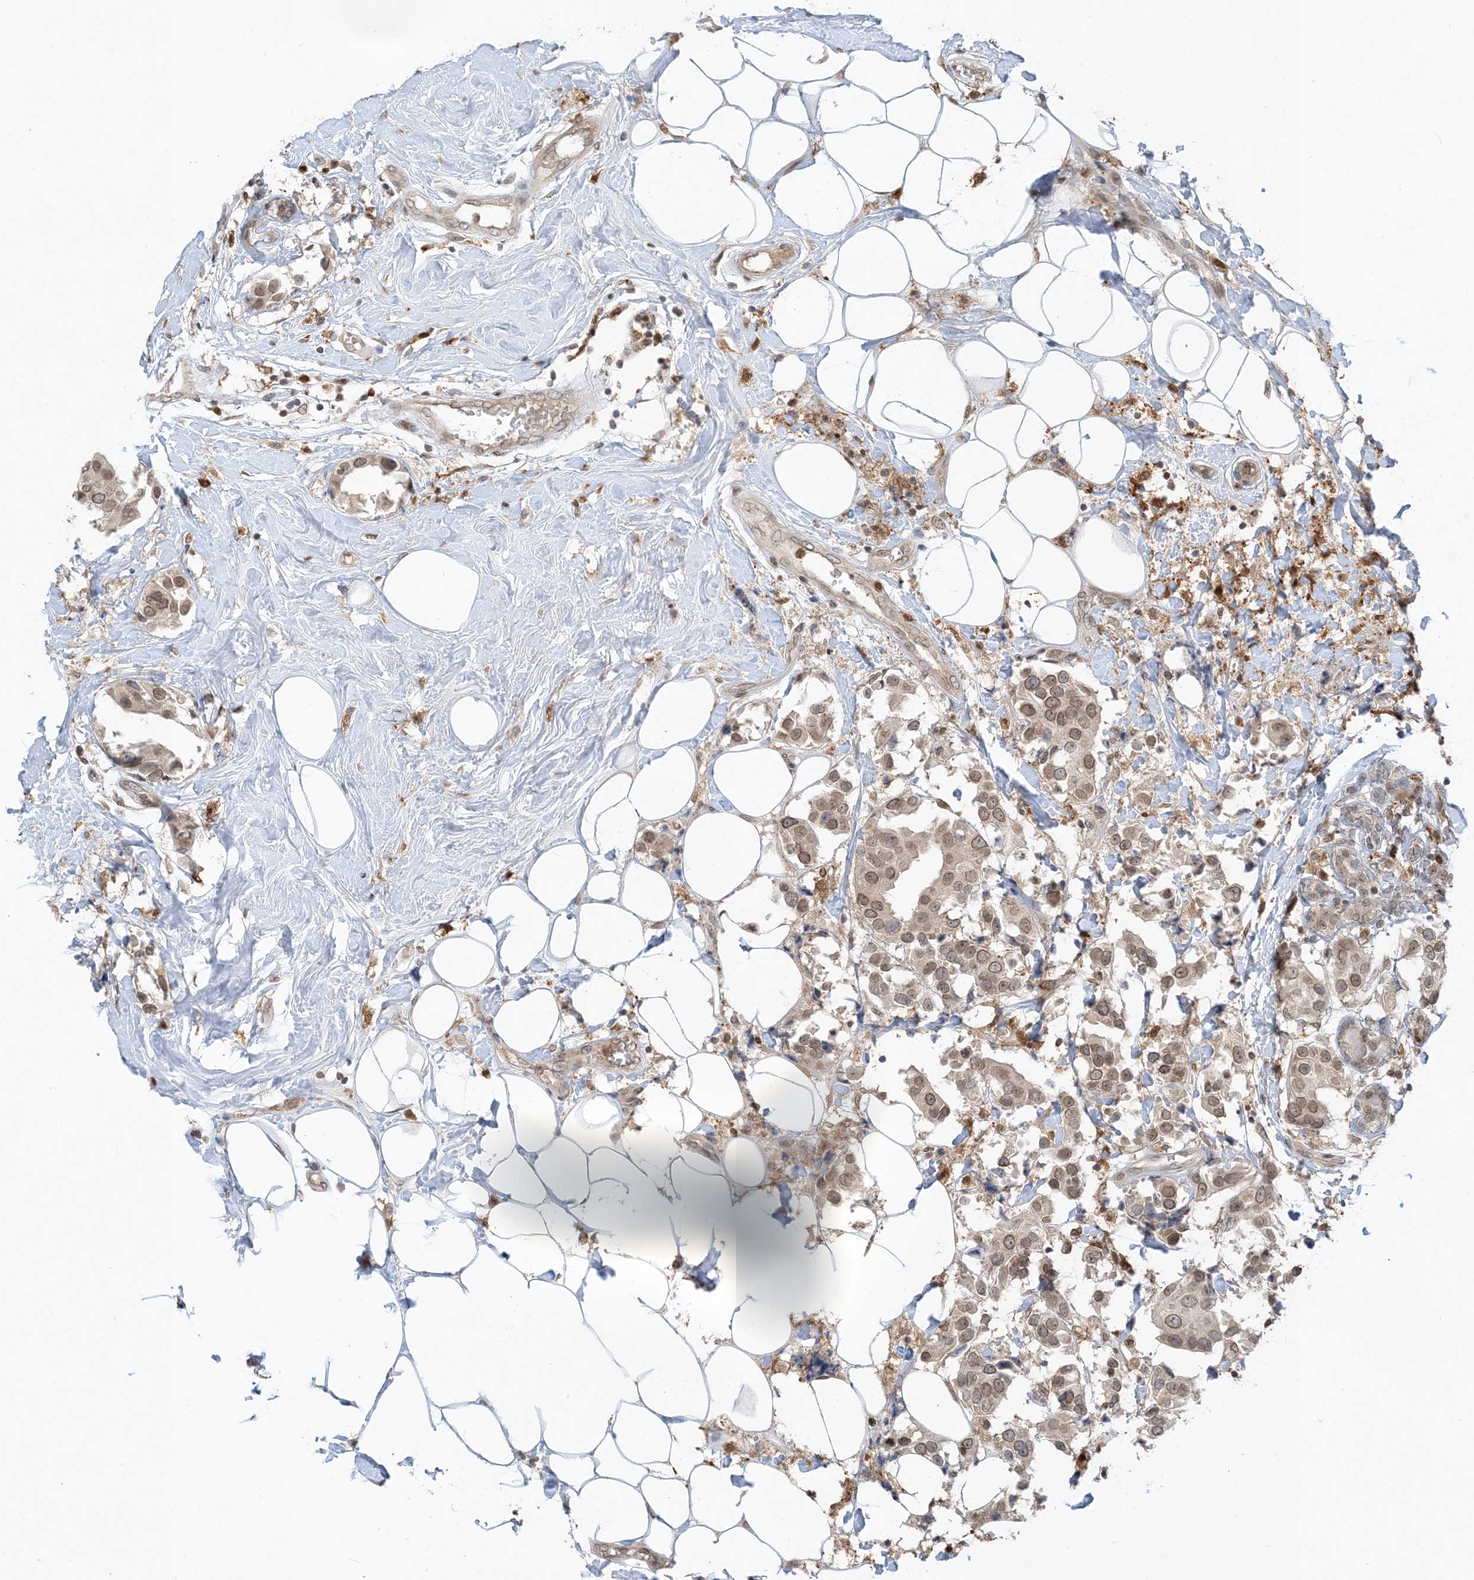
{"staining": {"intensity": "moderate", "quantity": ">75%", "location": "cytoplasmic/membranous,nuclear"}, "tissue": "breast cancer", "cell_type": "Tumor cells", "image_type": "cancer", "snomed": [{"axis": "morphology", "description": "Normal tissue, NOS"}, {"axis": "morphology", "description": "Duct carcinoma"}, {"axis": "topography", "description": "Breast"}], "caption": "Brown immunohistochemical staining in breast cancer (intraductal carcinoma) reveals moderate cytoplasmic/membranous and nuclear positivity in approximately >75% of tumor cells.", "gene": "NAGK", "patient": {"sex": "female", "age": 39}}